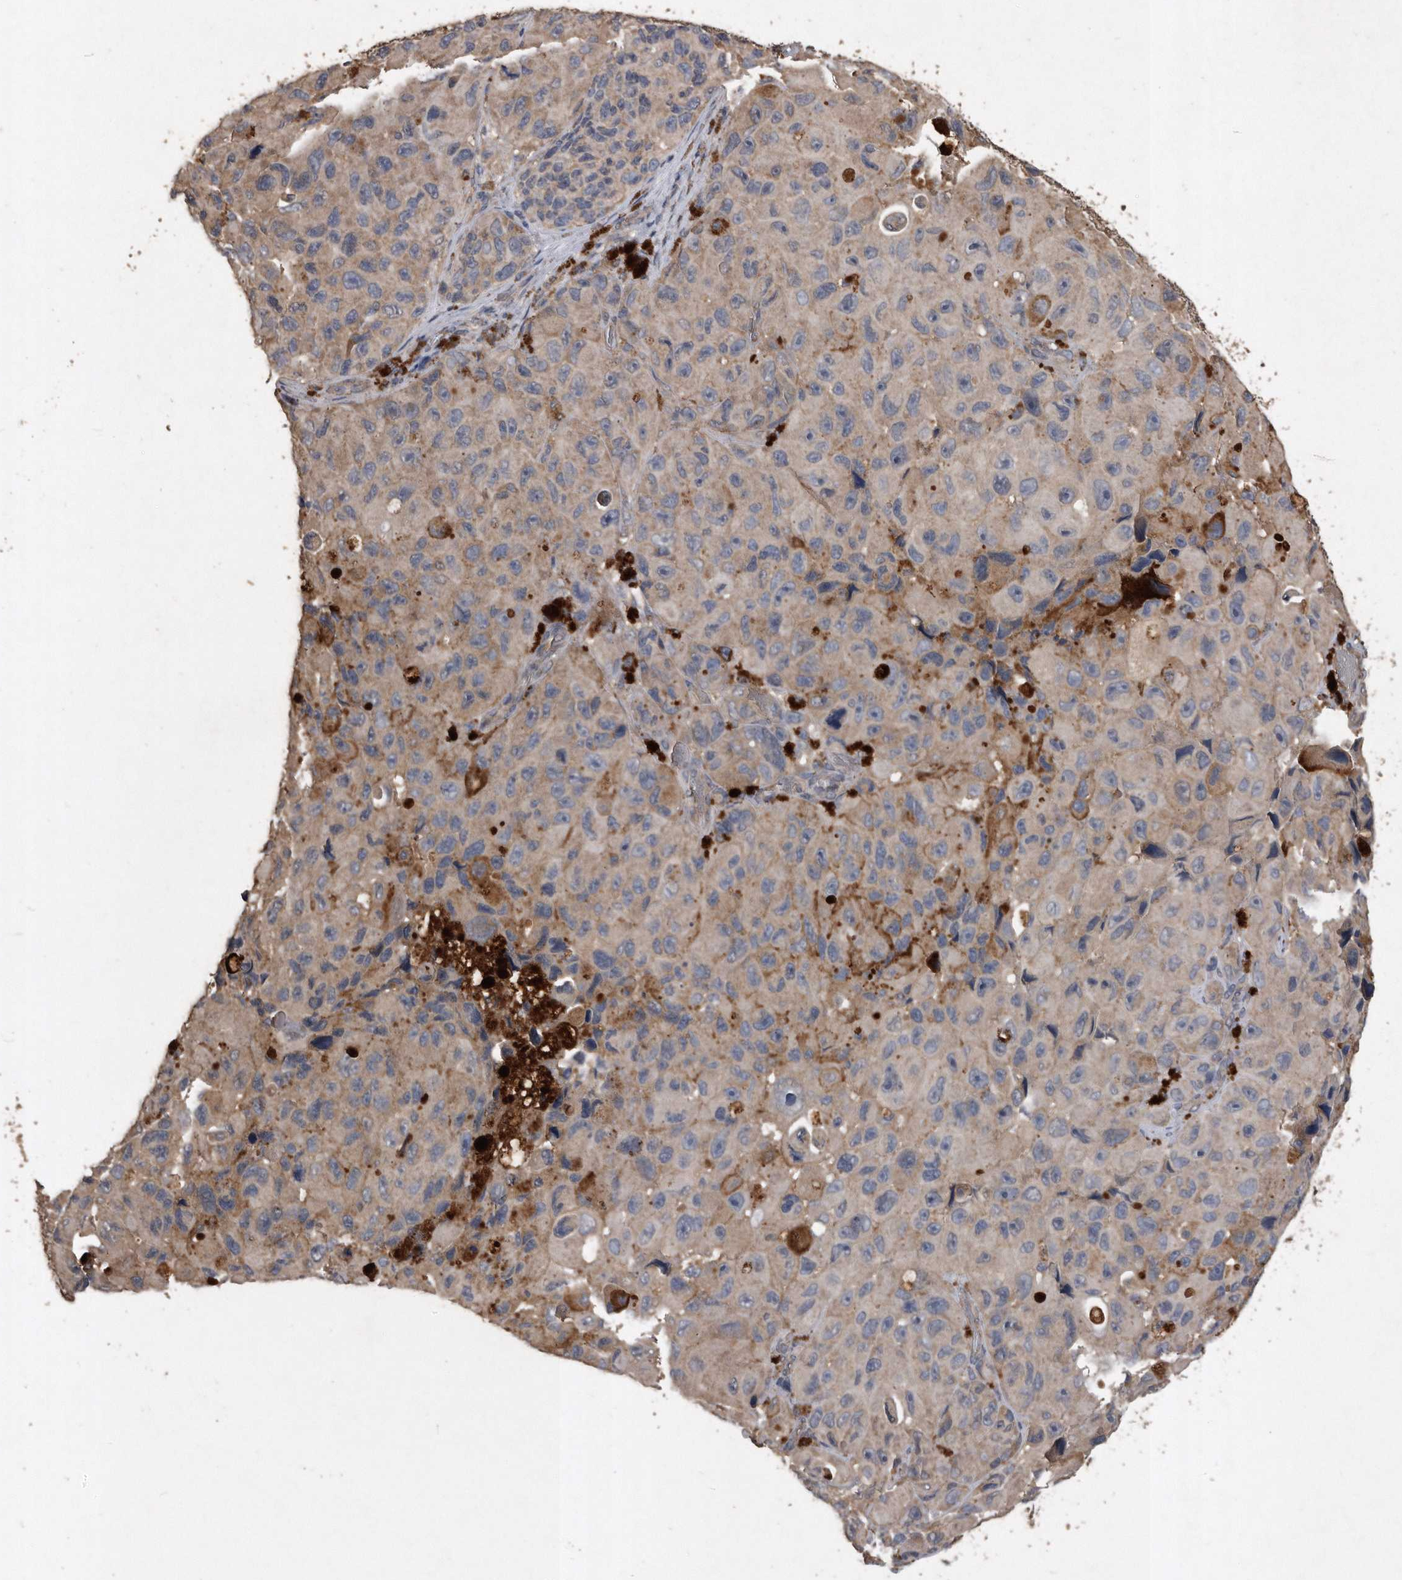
{"staining": {"intensity": "weak", "quantity": "25%-75%", "location": "cytoplasmic/membranous"}, "tissue": "melanoma", "cell_type": "Tumor cells", "image_type": "cancer", "snomed": [{"axis": "morphology", "description": "Malignant melanoma, NOS"}, {"axis": "topography", "description": "Skin"}], "caption": "Tumor cells demonstrate weak cytoplasmic/membranous positivity in about 25%-75% of cells in melanoma. (DAB (3,3'-diaminobenzidine) IHC with brightfield microscopy, high magnification).", "gene": "NRBP1", "patient": {"sex": "female", "age": 73}}